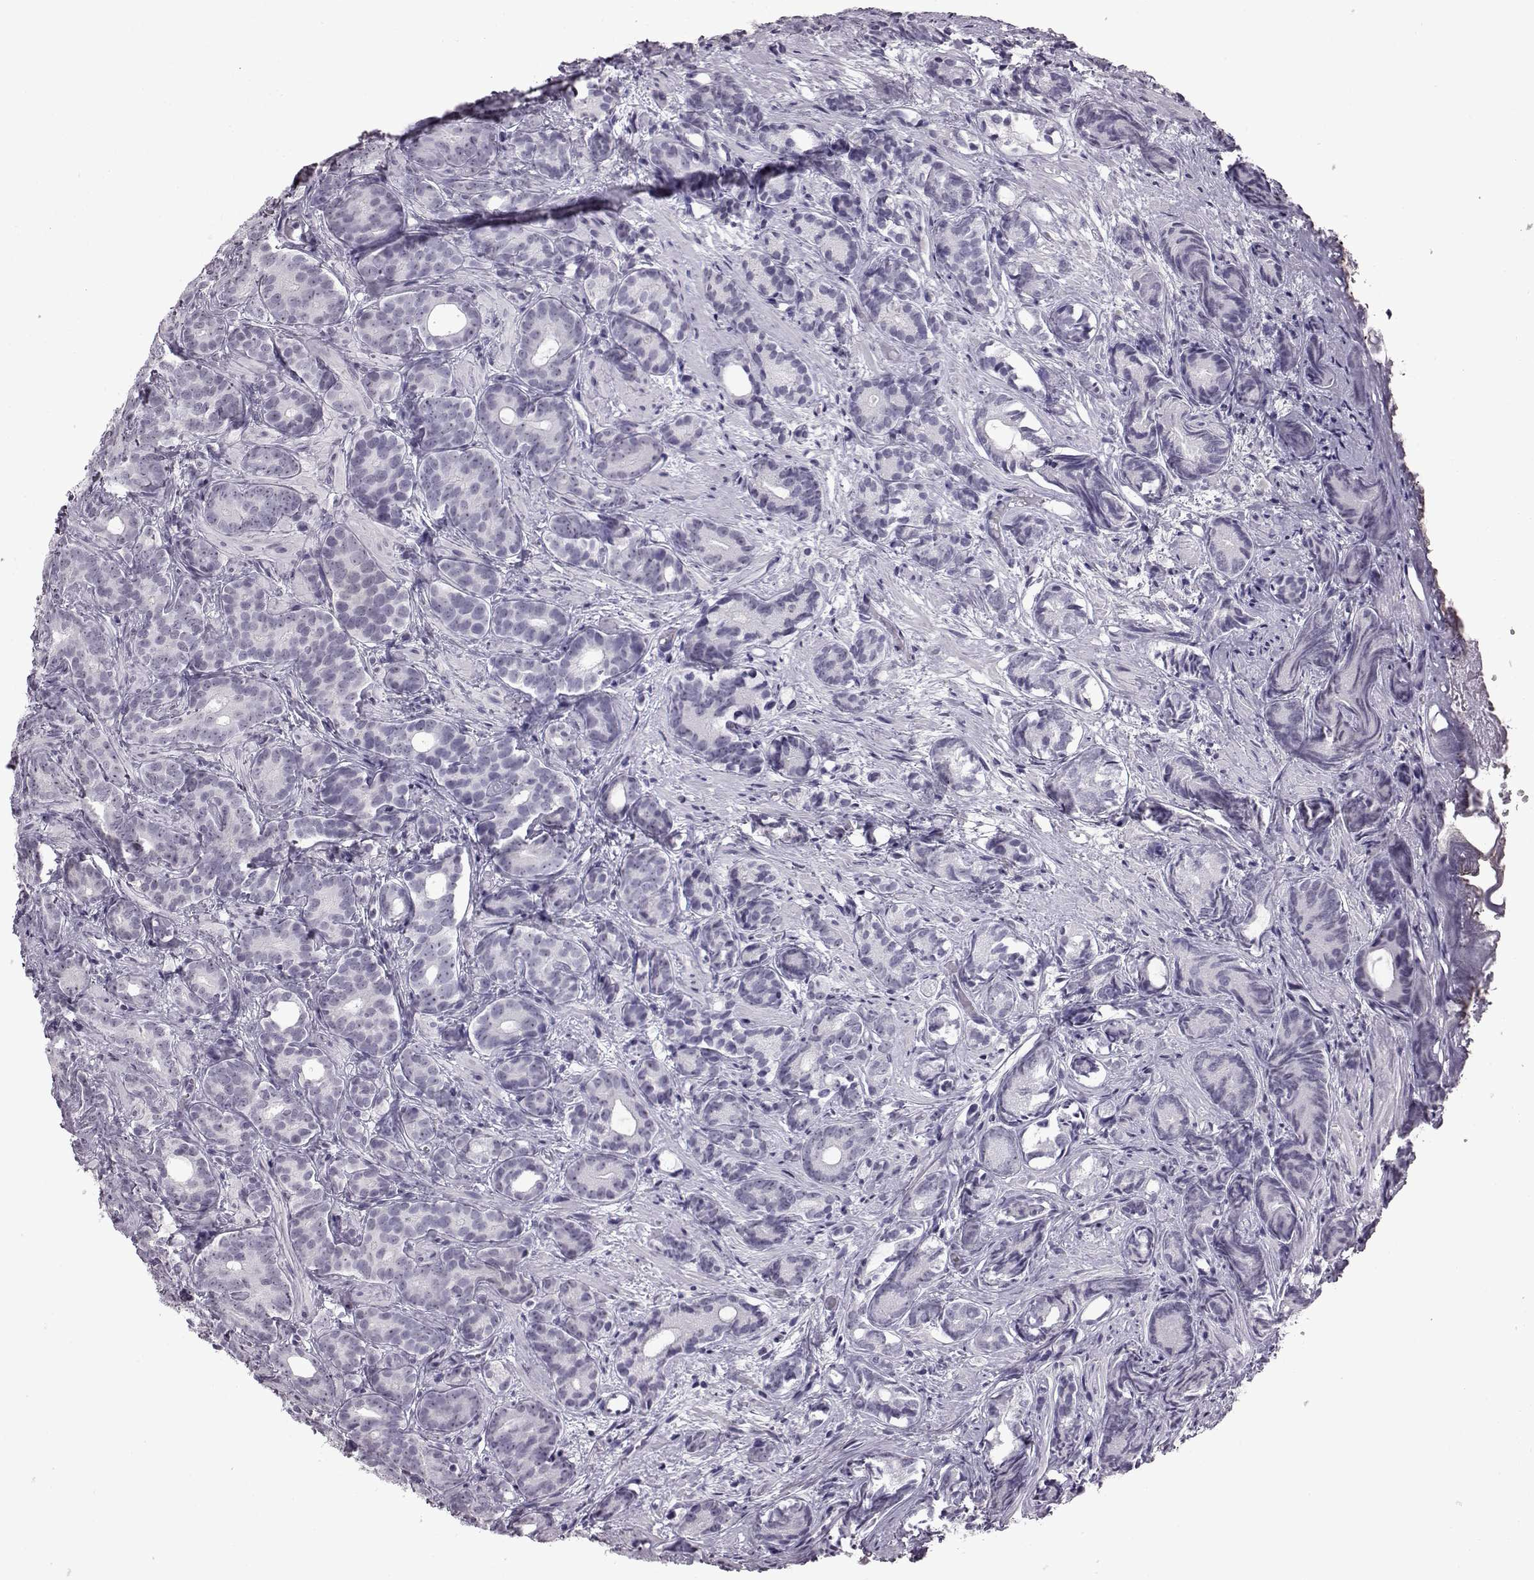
{"staining": {"intensity": "negative", "quantity": "none", "location": "none"}, "tissue": "prostate cancer", "cell_type": "Tumor cells", "image_type": "cancer", "snomed": [{"axis": "morphology", "description": "Adenocarcinoma, High grade"}, {"axis": "topography", "description": "Prostate"}], "caption": "IHC photomicrograph of neoplastic tissue: human adenocarcinoma (high-grade) (prostate) stained with DAB (3,3'-diaminobenzidine) displays no significant protein staining in tumor cells. The staining is performed using DAB brown chromogen with nuclei counter-stained in using hematoxylin.", "gene": "ADGRG2", "patient": {"sex": "male", "age": 84}}